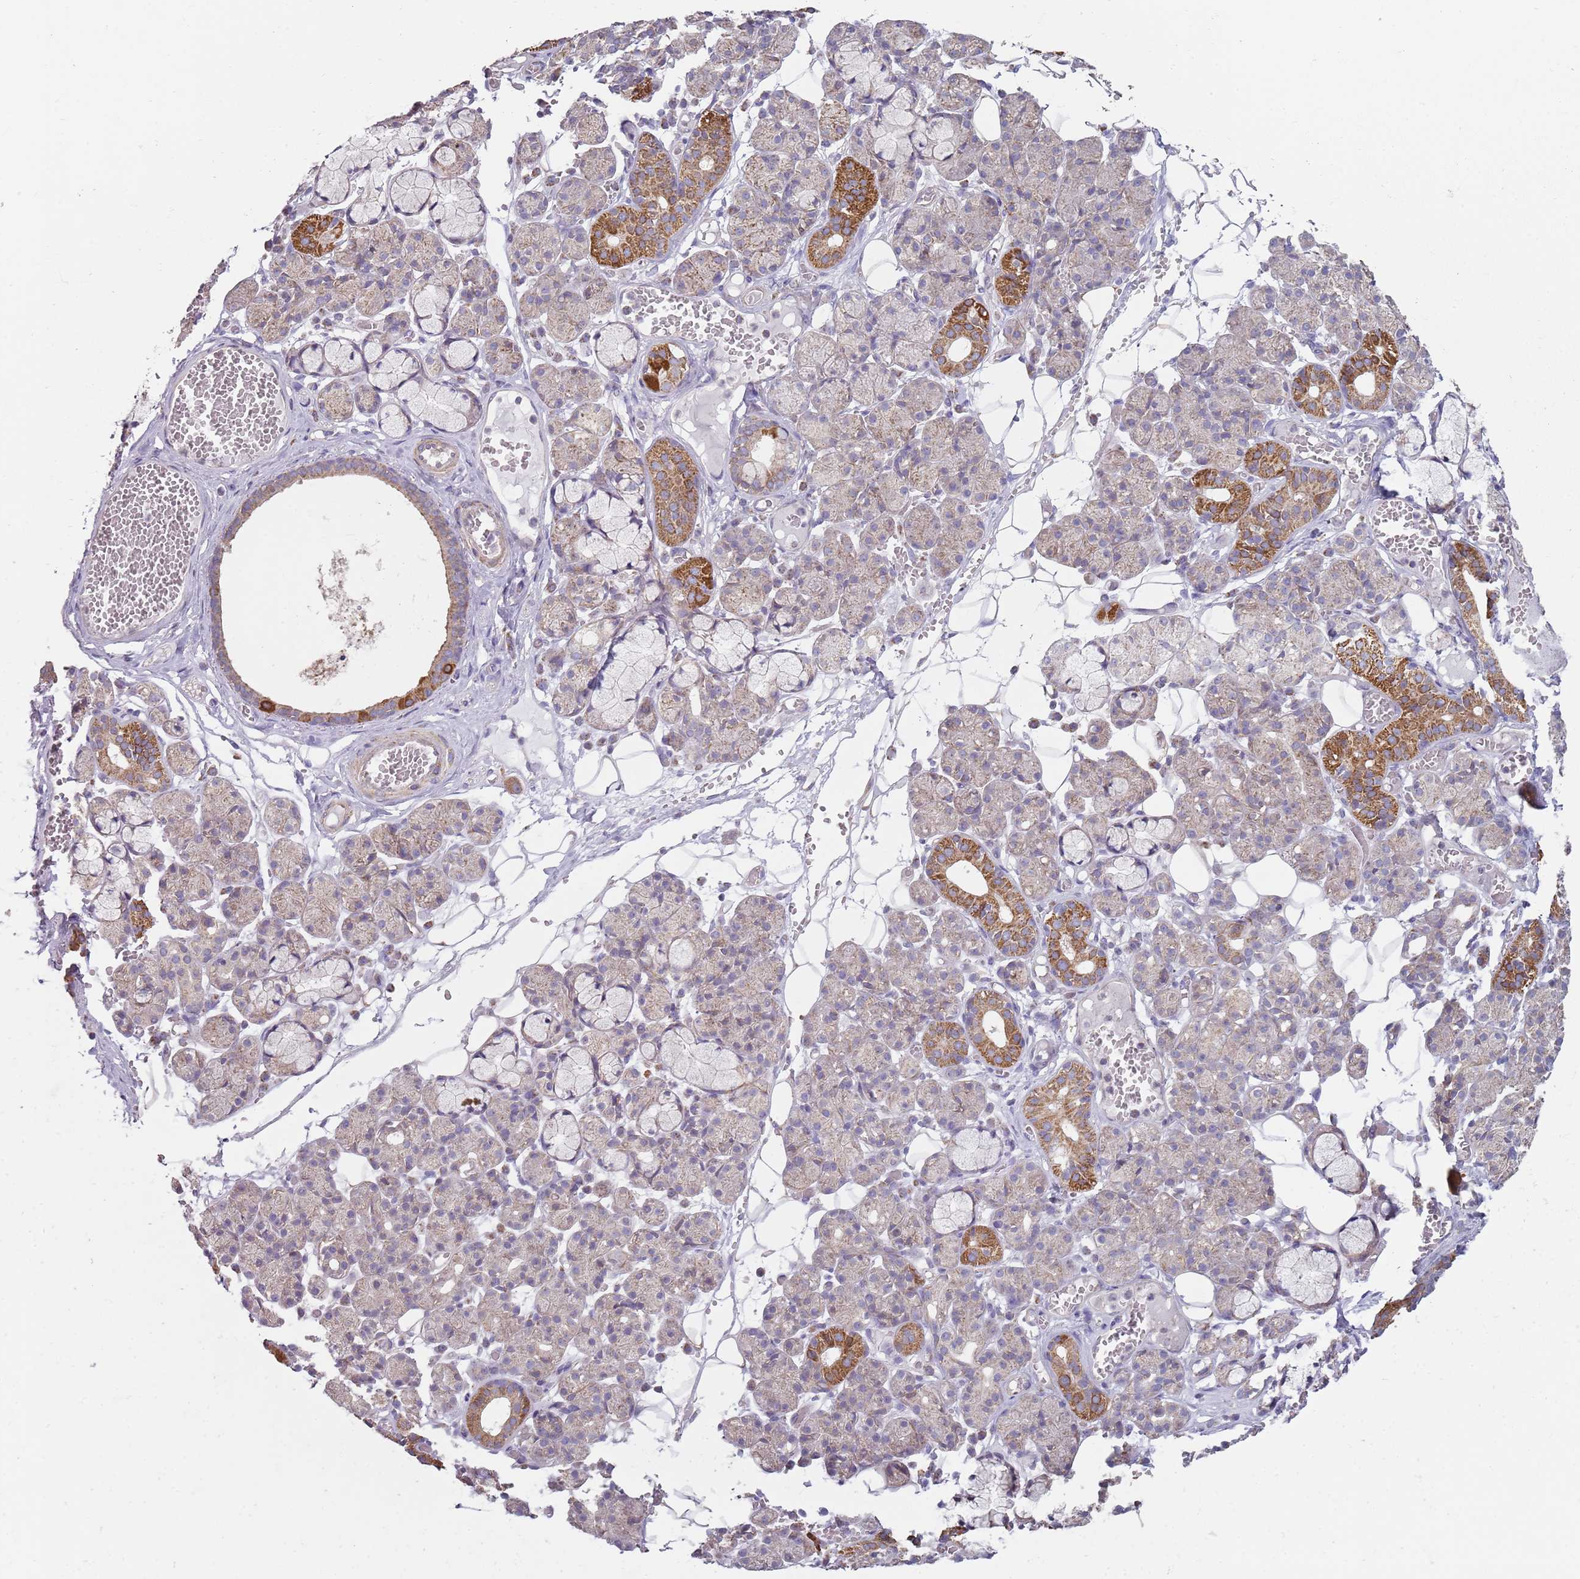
{"staining": {"intensity": "moderate", "quantity": "<25%", "location": "cytoplasmic/membranous"}, "tissue": "salivary gland", "cell_type": "Glandular cells", "image_type": "normal", "snomed": [{"axis": "morphology", "description": "Normal tissue, NOS"}, {"axis": "topography", "description": "Salivary gland"}], "caption": "Immunohistochemical staining of unremarkable salivary gland displays low levels of moderate cytoplasmic/membranous positivity in approximately <25% of glandular cells.", "gene": "GAS8", "patient": {"sex": "male", "age": 63}}